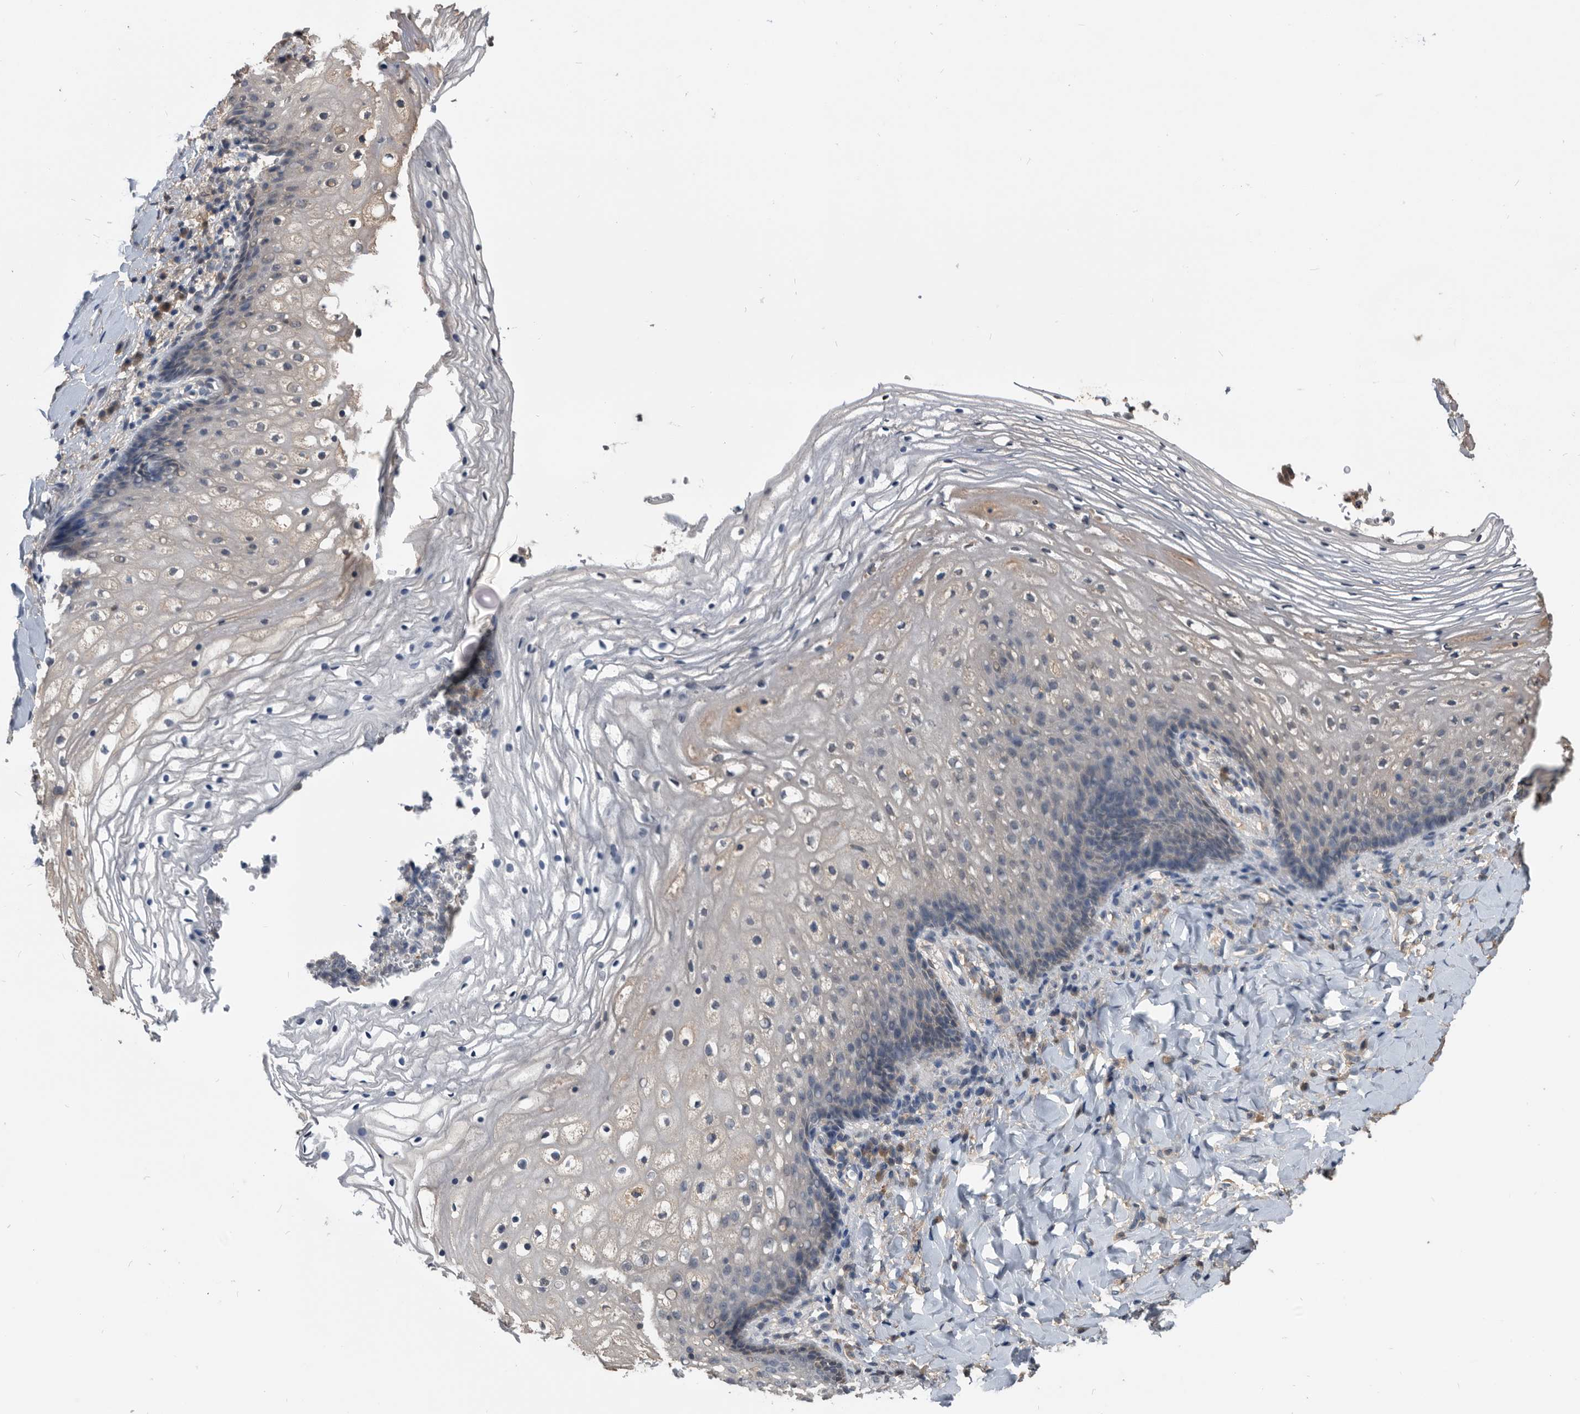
{"staining": {"intensity": "negative", "quantity": "none", "location": "none"}, "tissue": "vagina", "cell_type": "Squamous epithelial cells", "image_type": "normal", "snomed": [{"axis": "morphology", "description": "Normal tissue, NOS"}, {"axis": "topography", "description": "Vagina"}], "caption": "Immunohistochemistry (IHC) histopathology image of unremarkable human vagina stained for a protein (brown), which reveals no expression in squamous epithelial cells. (Immunohistochemistry, brightfield microscopy, high magnification).", "gene": "PDXK", "patient": {"sex": "female", "age": 60}}